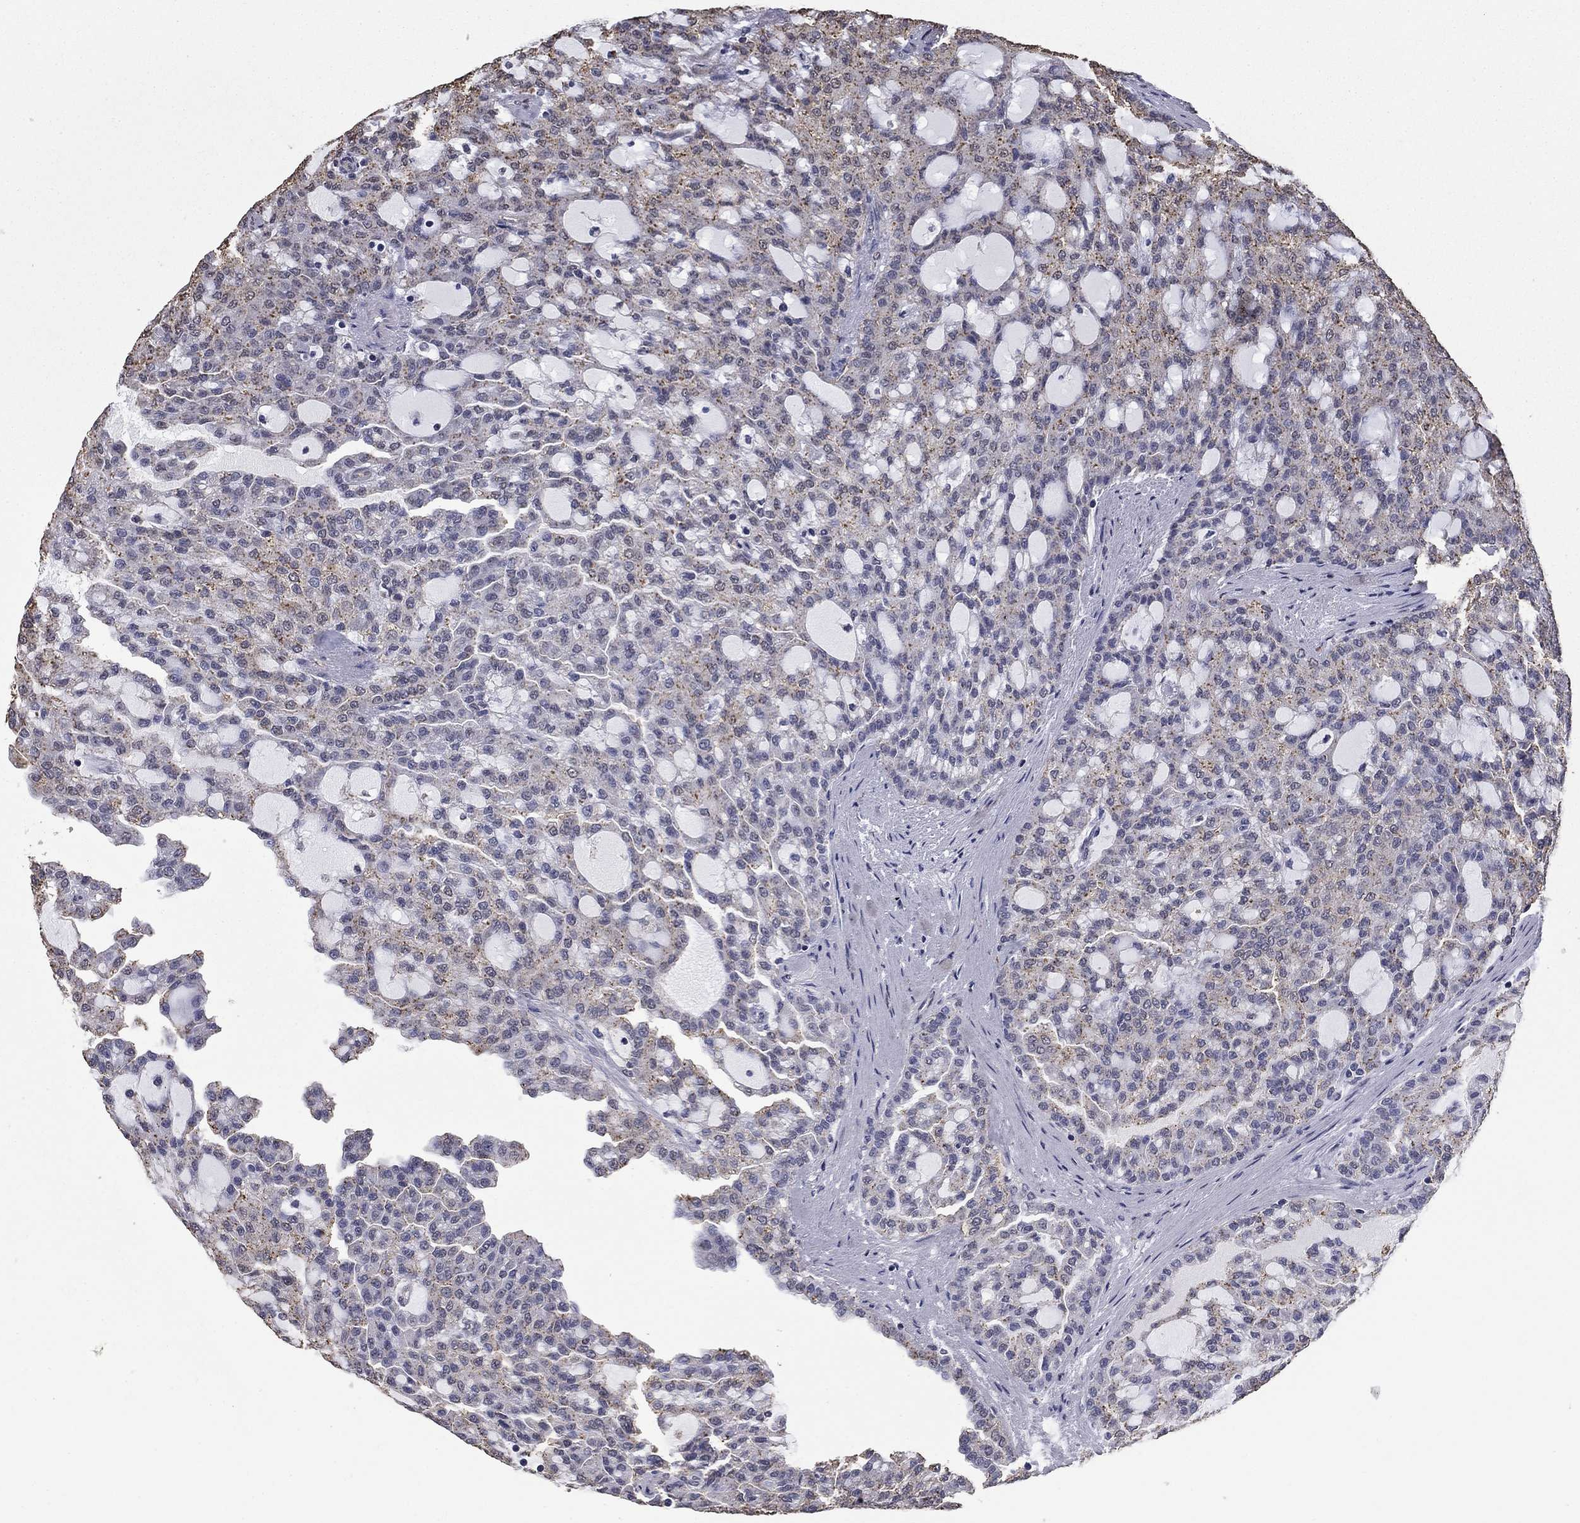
{"staining": {"intensity": "negative", "quantity": "none", "location": "none"}, "tissue": "renal cancer", "cell_type": "Tumor cells", "image_type": "cancer", "snomed": [{"axis": "morphology", "description": "Adenocarcinoma, NOS"}, {"axis": "topography", "description": "Kidney"}], "caption": "High magnification brightfield microscopy of renal adenocarcinoma stained with DAB (brown) and counterstained with hematoxylin (blue): tumor cells show no significant positivity.", "gene": "MFAP3L", "patient": {"sex": "male", "age": 63}}